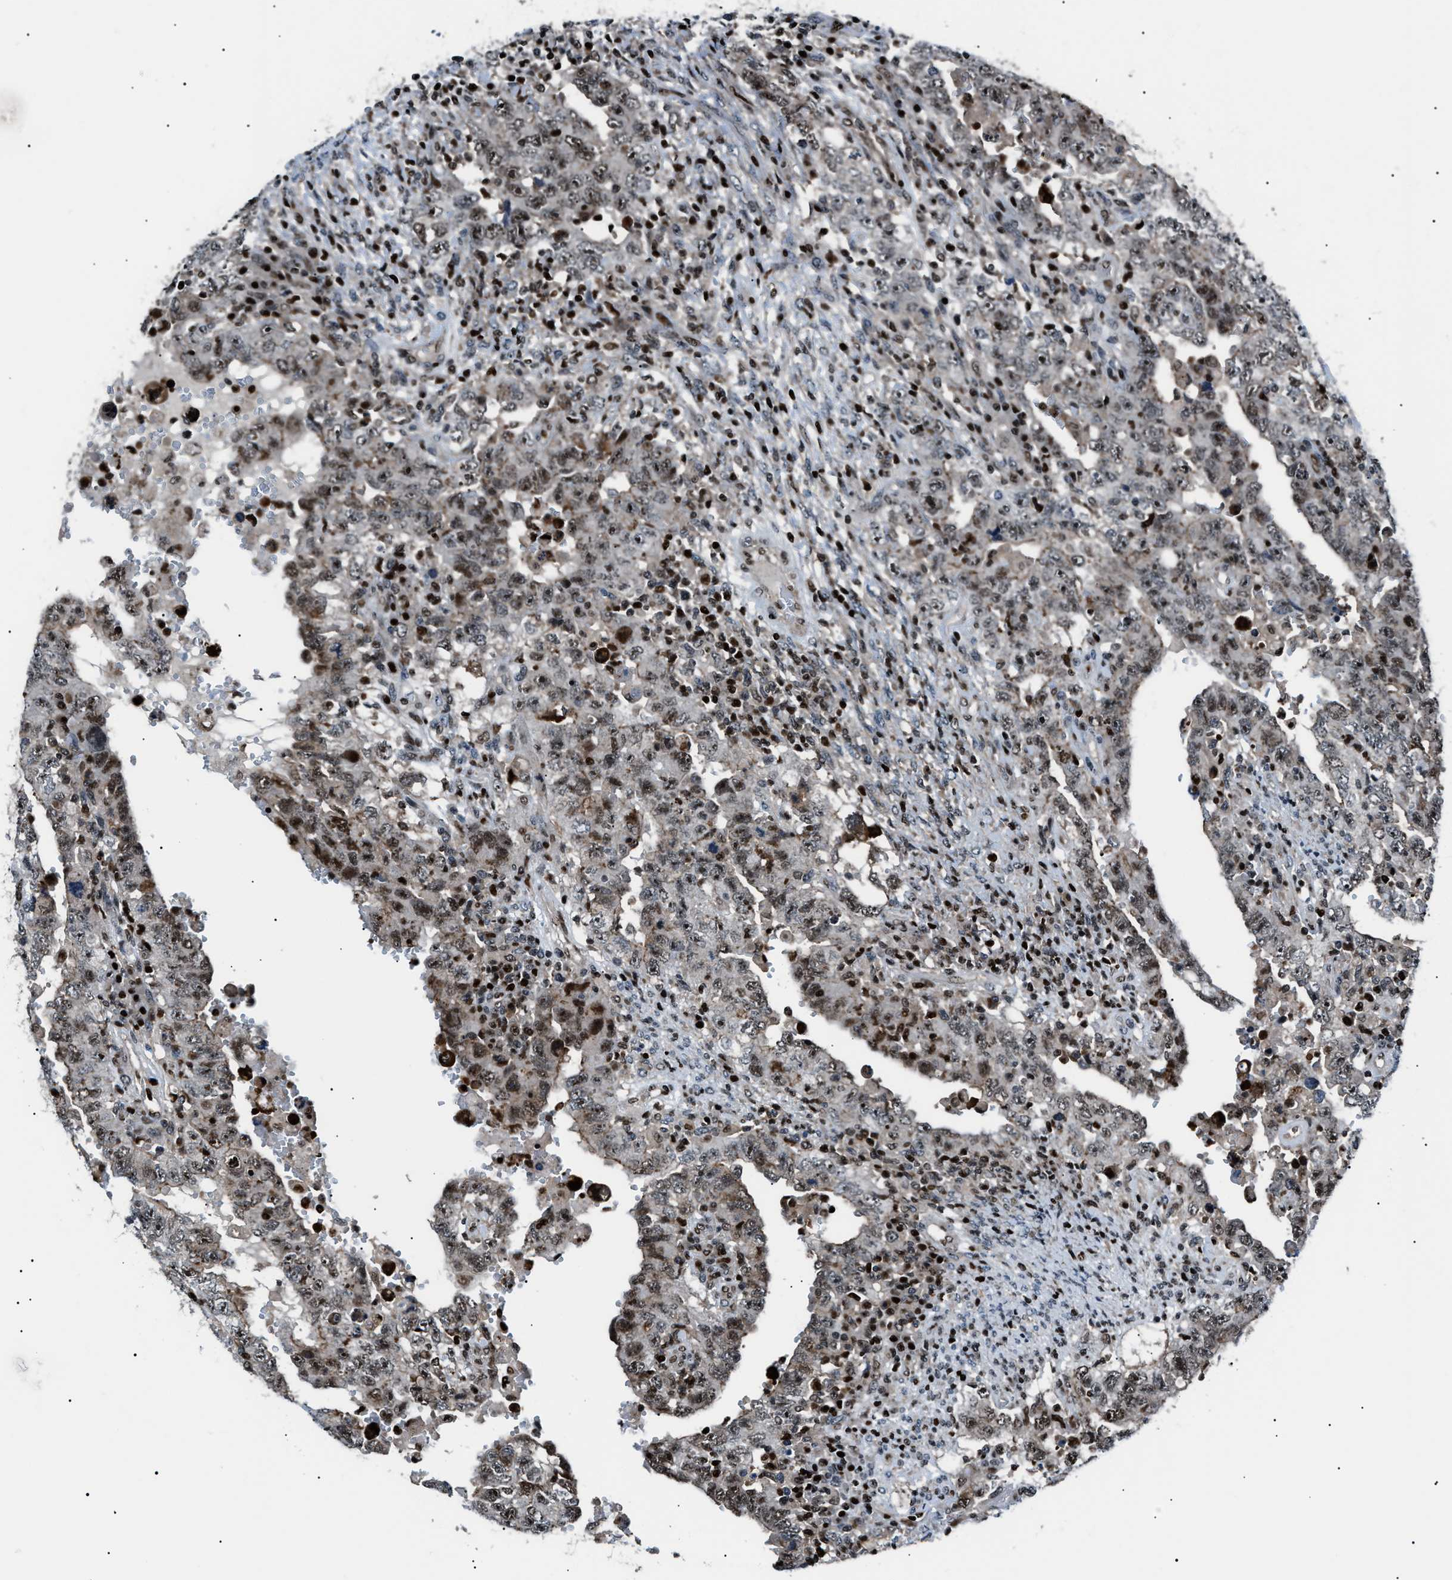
{"staining": {"intensity": "moderate", "quantity": "25%-75%", "location": "nuclear"}, "tissue": "testis cancer", "cell_type": "Tumor cells", "image_type": "cancer", "snomed": [{"axis": "morphology", "description": "Carcinoma, Embryonal, NOS"}, {"axis": "topography", "description": "Testis"}], "caption": "Immunohistochemical staining of testis cancer shows medium levels of moderate nuclear staining in about 25%-75% of tumor cells. (Brightfield microscopy of DAB IHC at high magnification).", "gene": "PRKX", "patient": {"sex": "male", "age": 26}}